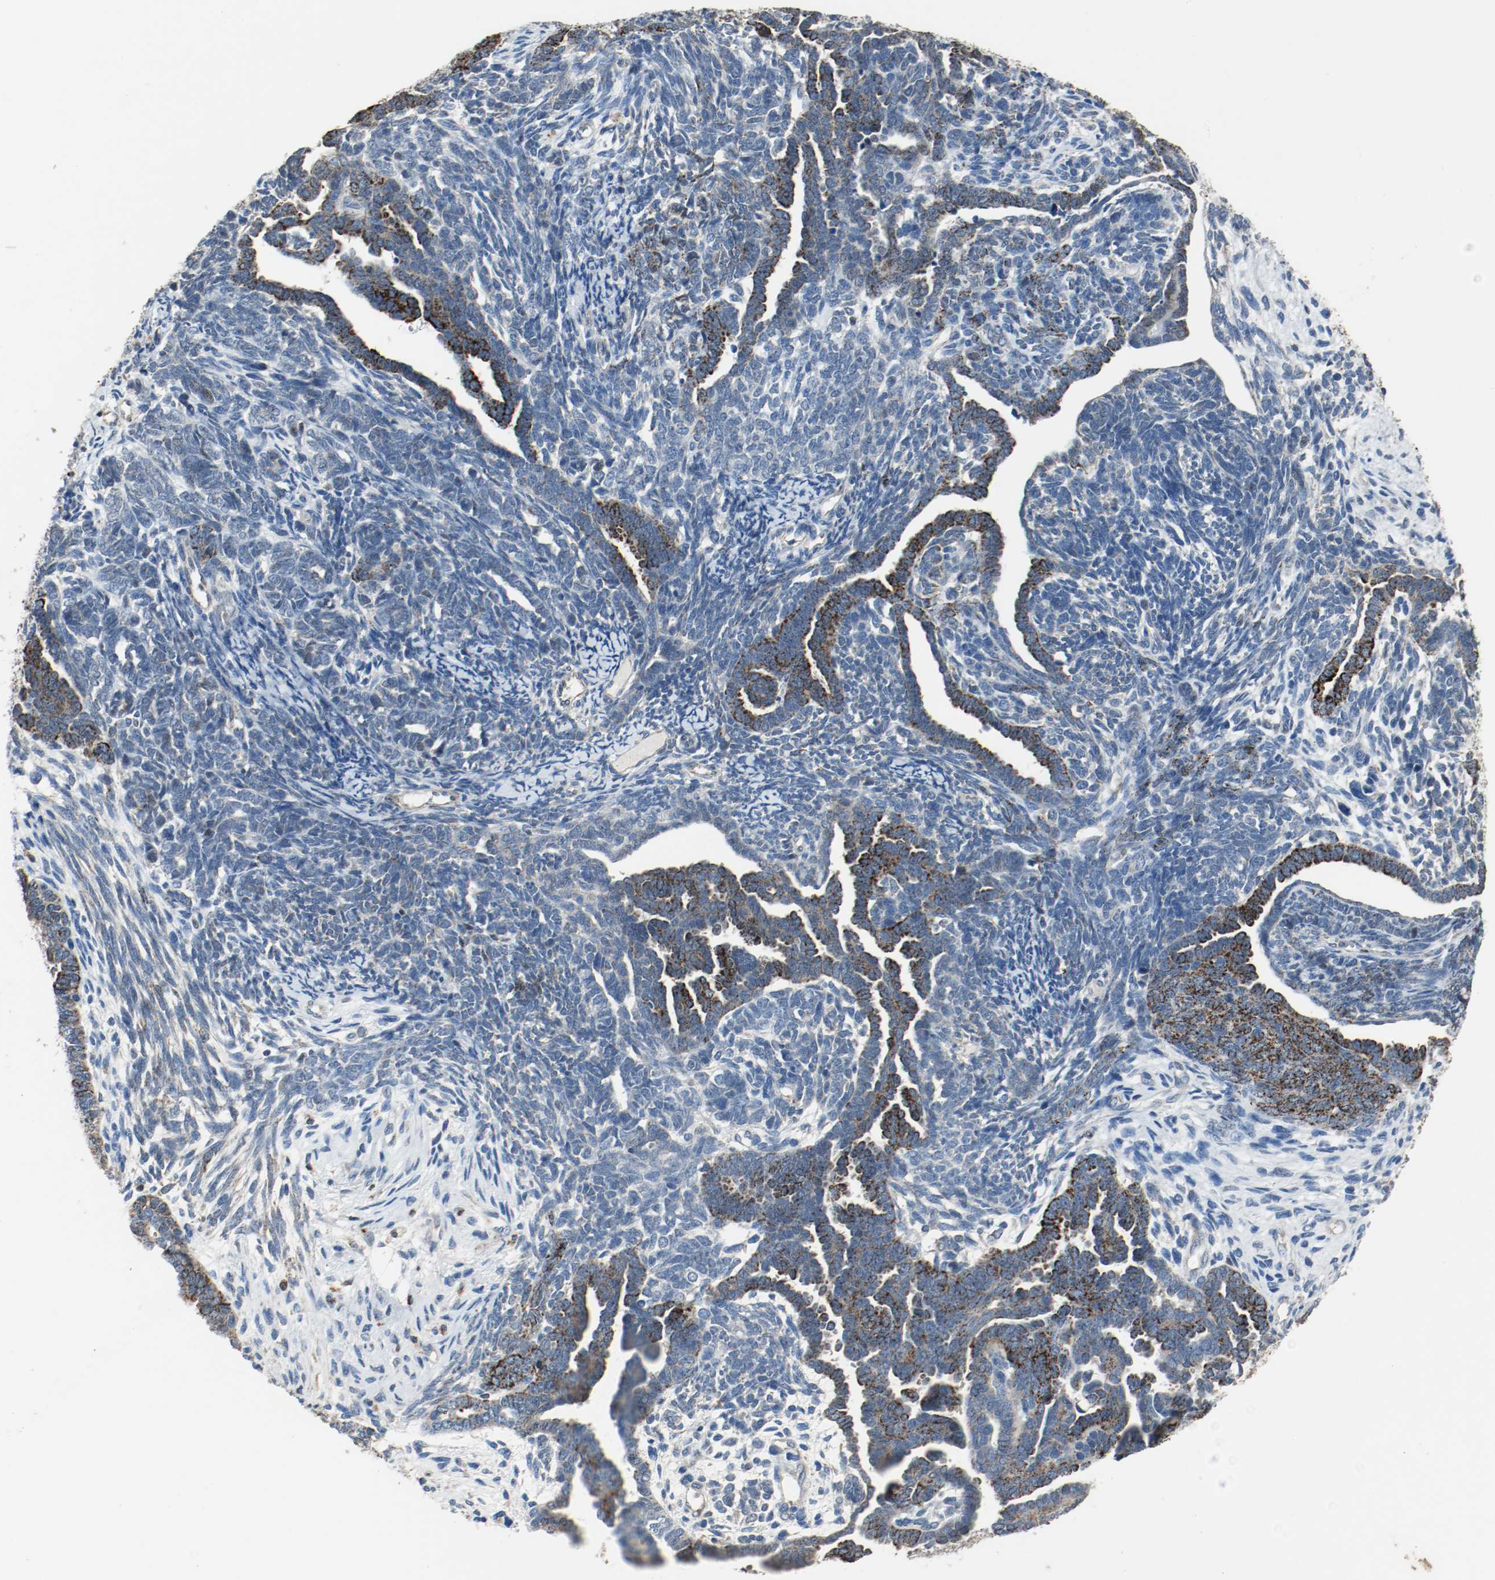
{"staining": {"intensity": "strong", "quantity": ">75%", "location": "cytoplasmic/membranous"}, "tissue": "endometrial cancer", "cell_type": "Tumor cells", "image_type": "cancer", "snomed": [{"axis": "morphology", "description": "Neoplasm, malignant, NOS"}, {"axis": "topography", "description": "Endometrium"}], "caption": "An immunohistochemistry histopathology image of tumor tissue is shown. Protein staining in brown highlights strong cytoplasmic/membranous positivity in endometrial cancer within tumor cells.", "gene": "ALDH4A1", "patient": {"sex": "female", "age": 74}}